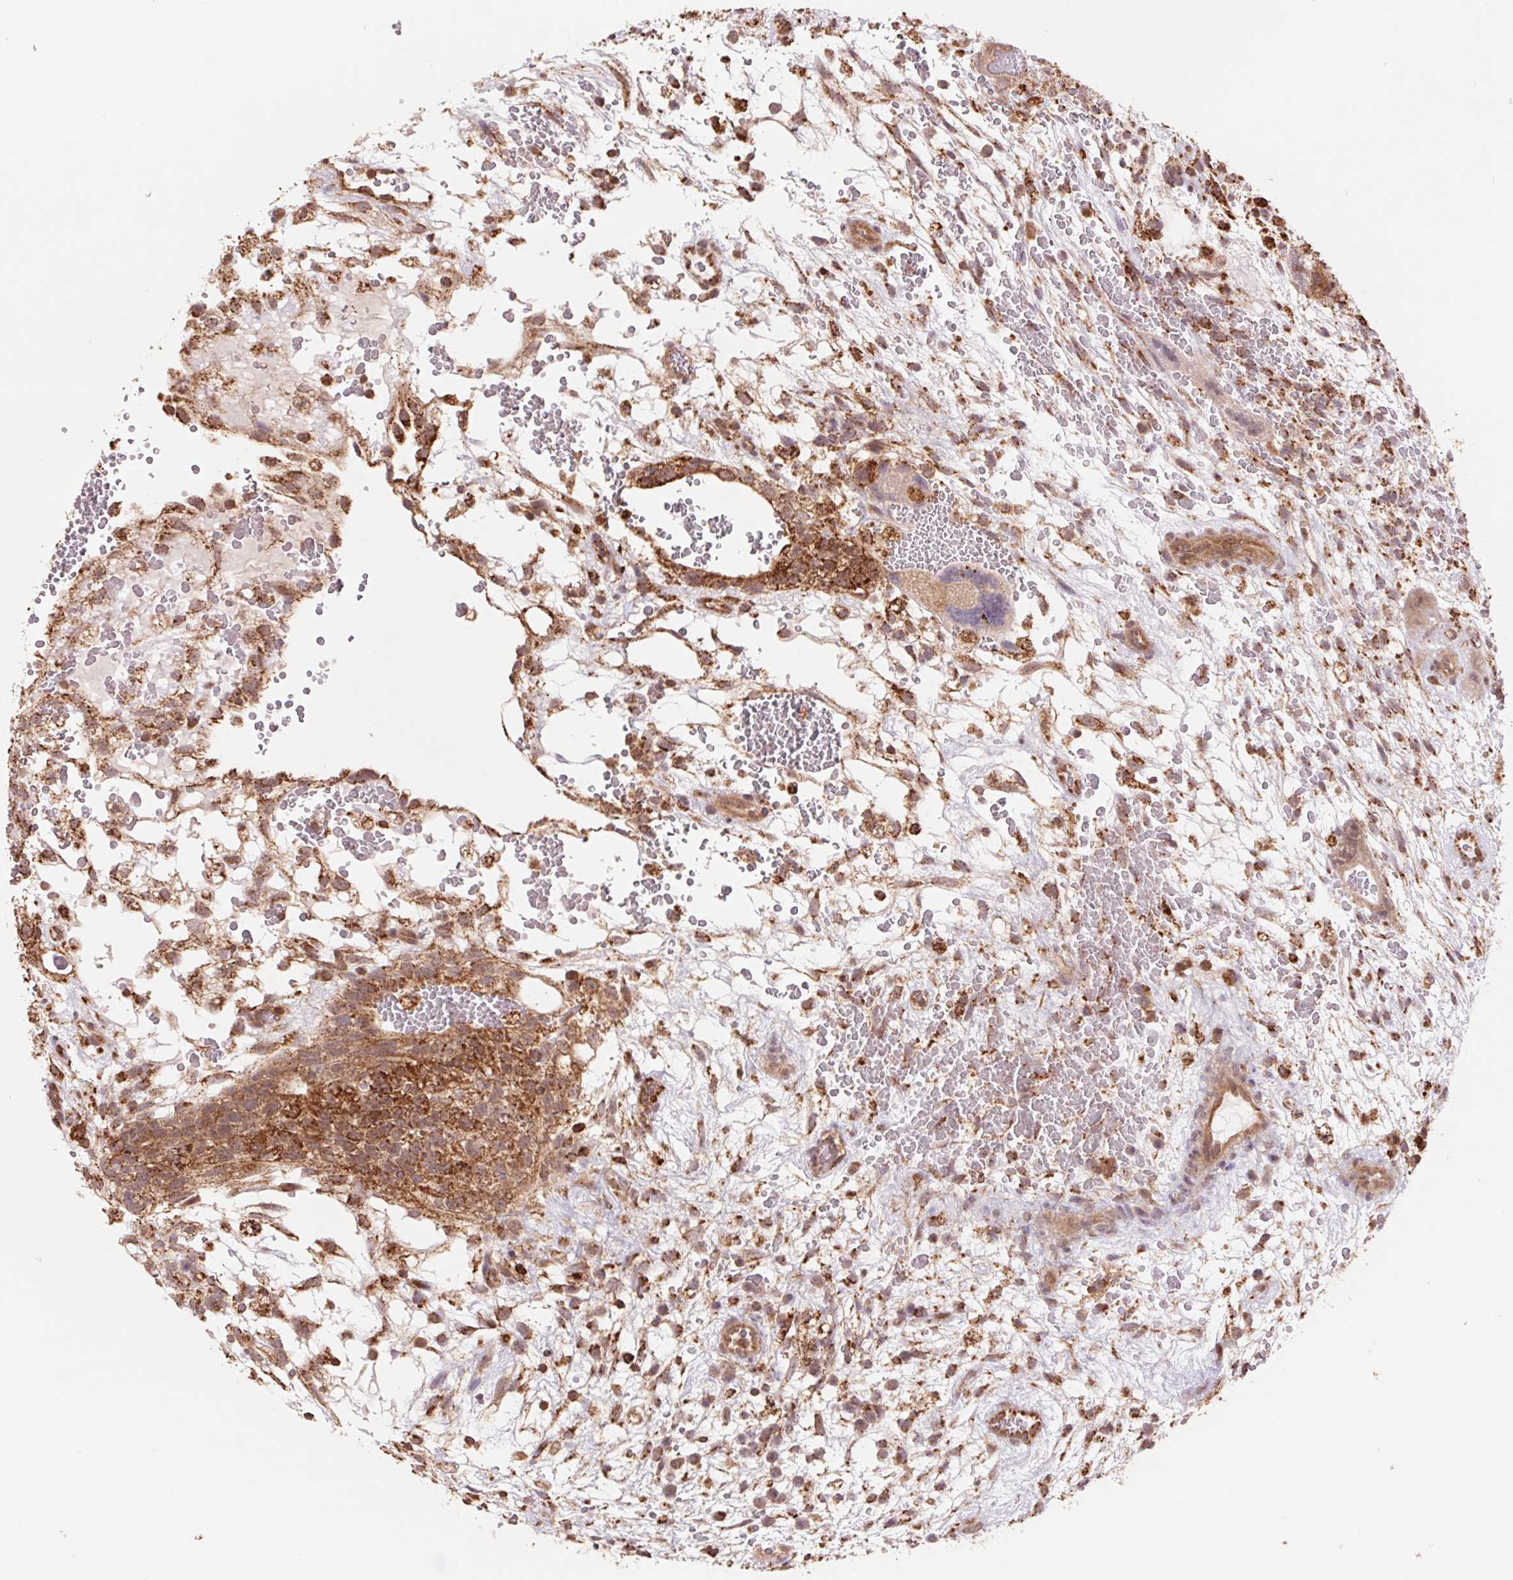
{"staining": {"intensity": "moderate", "quantity": ">75%", "location": "cytoplasmic/membranous"}, "tissue": "testis cancer", "cell_type": "Tumor cells", "image_type": "cancer", "snomed": [{"axis": "morphology", "description": "Normal tissue, NOS"}, {"axis": "morphology", "description": "Carcinoma, Embryonal, NOS"}, {"axis": "topography", "description": "Testis"}], "caption": "Brown immunohistochemical staining in human testis cancer (embryonal carcinoma) shows moderate cytoplasmic/membranous expression in approximately >75% of tumor cells.", "gene": "URM1", "patient": {"sex": "male", "age": 32}}